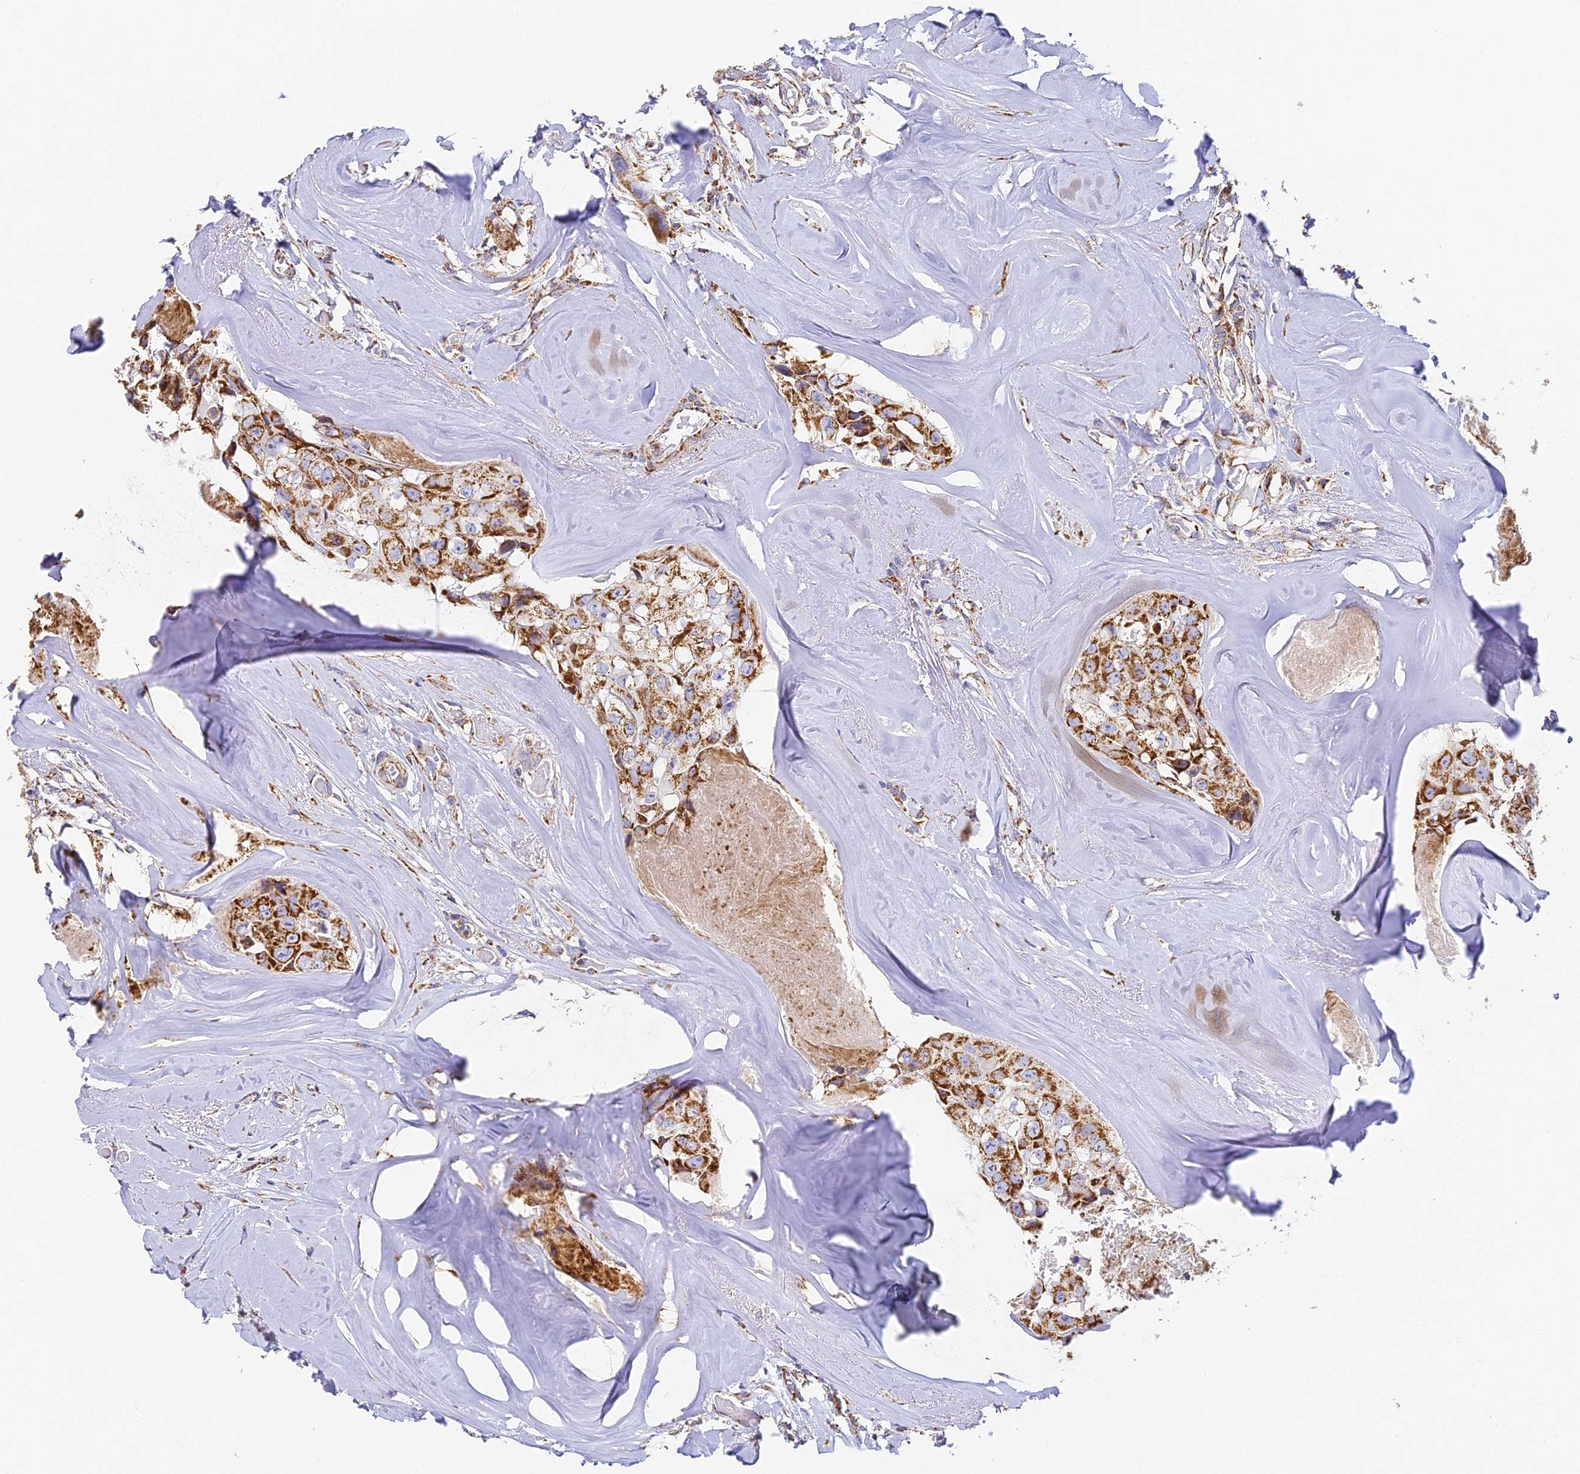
{"staining": {"intensity": "strong", "quantity": ">75%", "location": "cytoplasmic/membranous"}, "tissue": "head and neck cancer", "cell_type": "Tumor cells", "image_type": "cancer", "snomed": [{"axis": "morphology", "description": "Adenocarcinoma, NOS"}, {"axis": "morphology", "description": "Adenocarcinoma, metastatic, NOS"}, {"axis": "topography", "description": "Head-Neck"}], "caption": "Immunohistochemistry (IHC) staining of head and neck cancer, which shows high levels of strong cytoplasmic/membranous expression in about >75% of tumor cells indicating strong cytoplasmic/membranous protein expression. The staining was performed using DAB (brown) for protein detection and nuclei were counterstained in hematoxylin (blue).", "gene": "COX6C", "patient": {"sex": "male", "age": 75}}